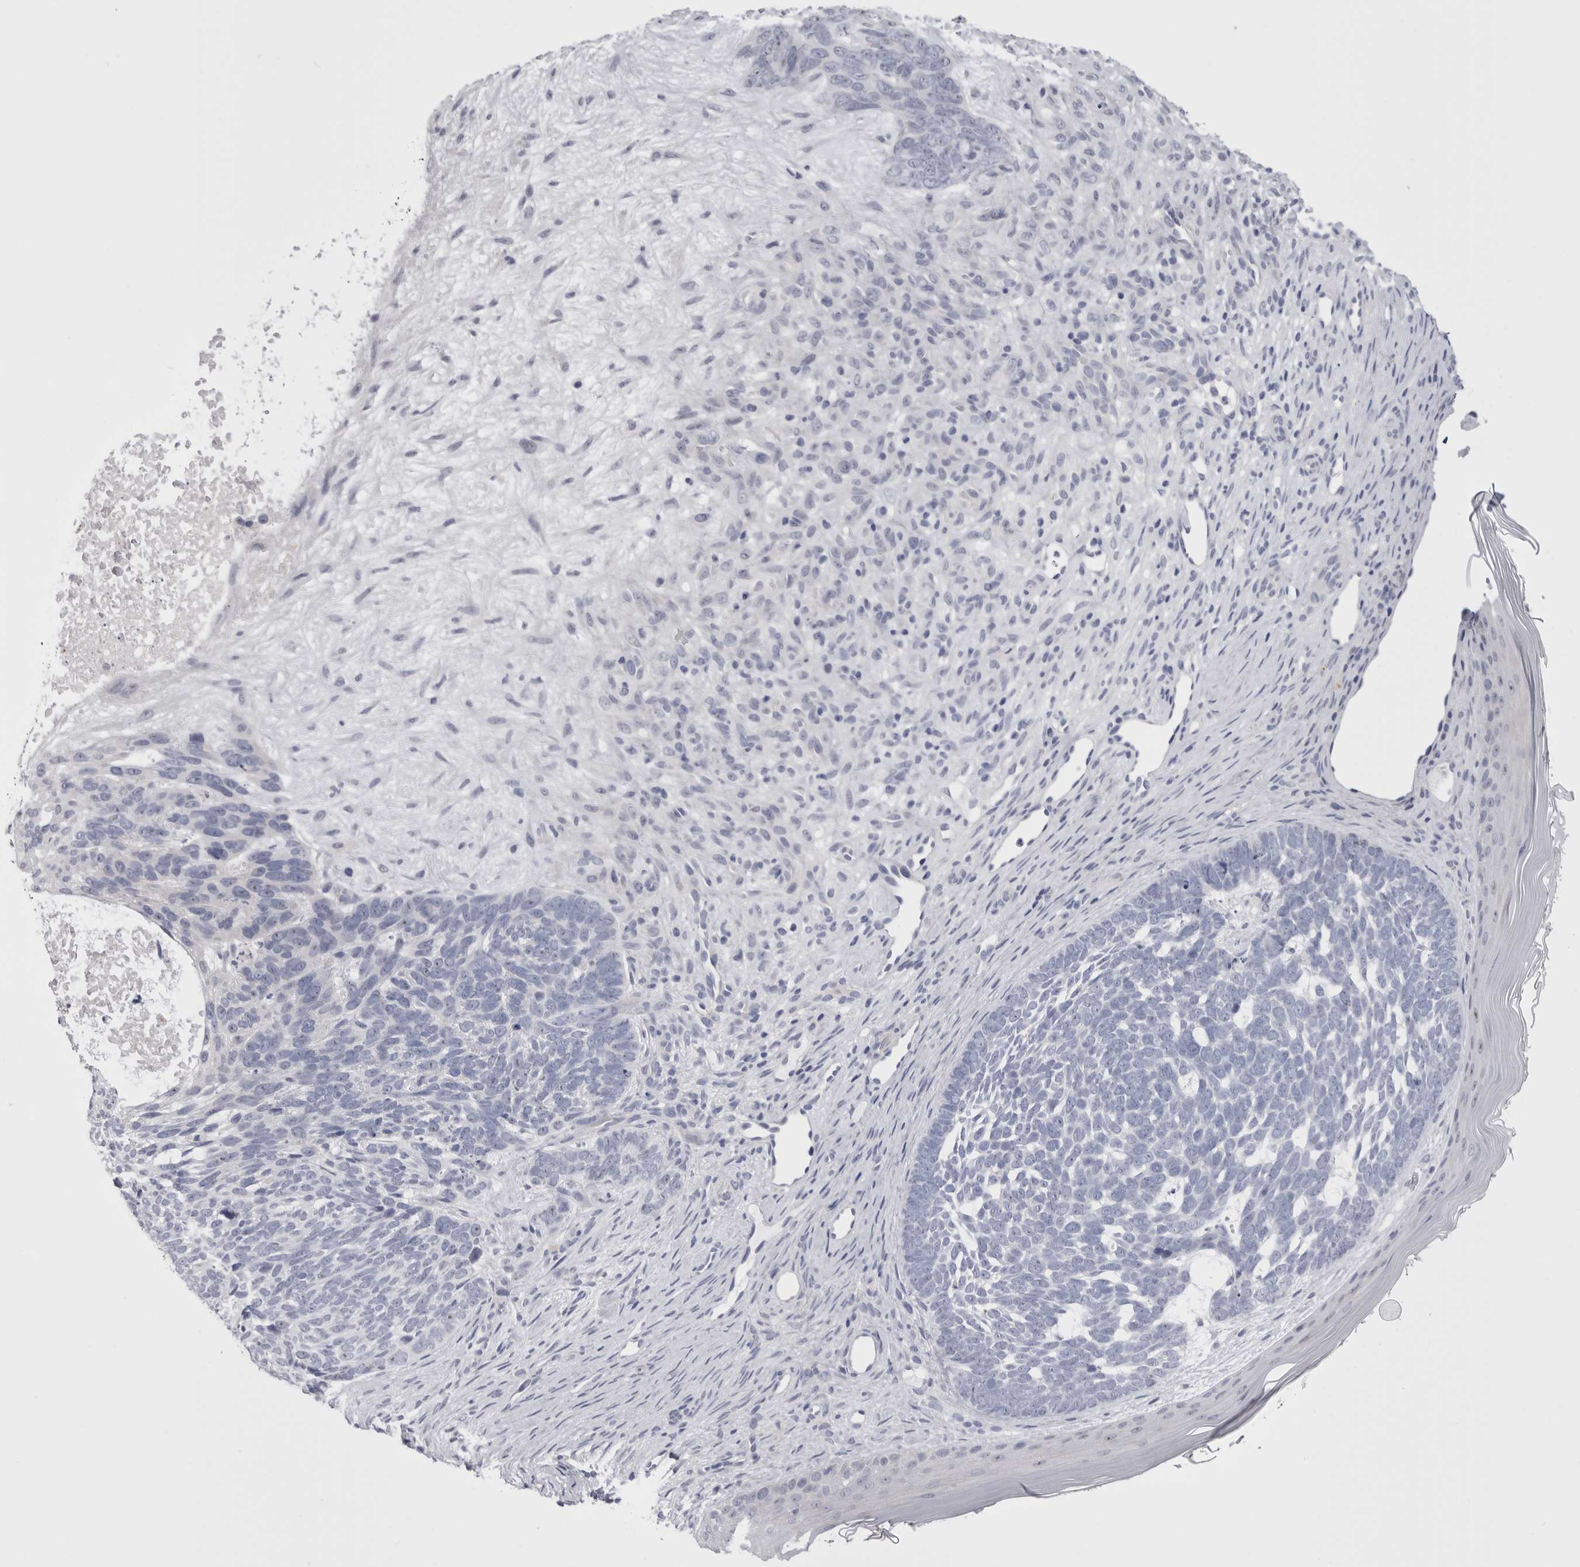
{"staining": {"intensity": "negative", "quantity": "none", "location": "none"}, "tissue": "skin cancer", "cell_type": "Tumor cells", "image_type": "cancer", "snomed": [{"axis": "morphology", "description": "Basal cell carcinoma"}, {"axis": "topography", "description": "Skin"}], "caption": "Immunohistochemistry photomicrograph of neoplastic tissue: human skin cancer stained with DAB reveals no significant protein staining in tumor cells.", "gene": "PWP2", "patient": {"sex": "female", "age": 85}}